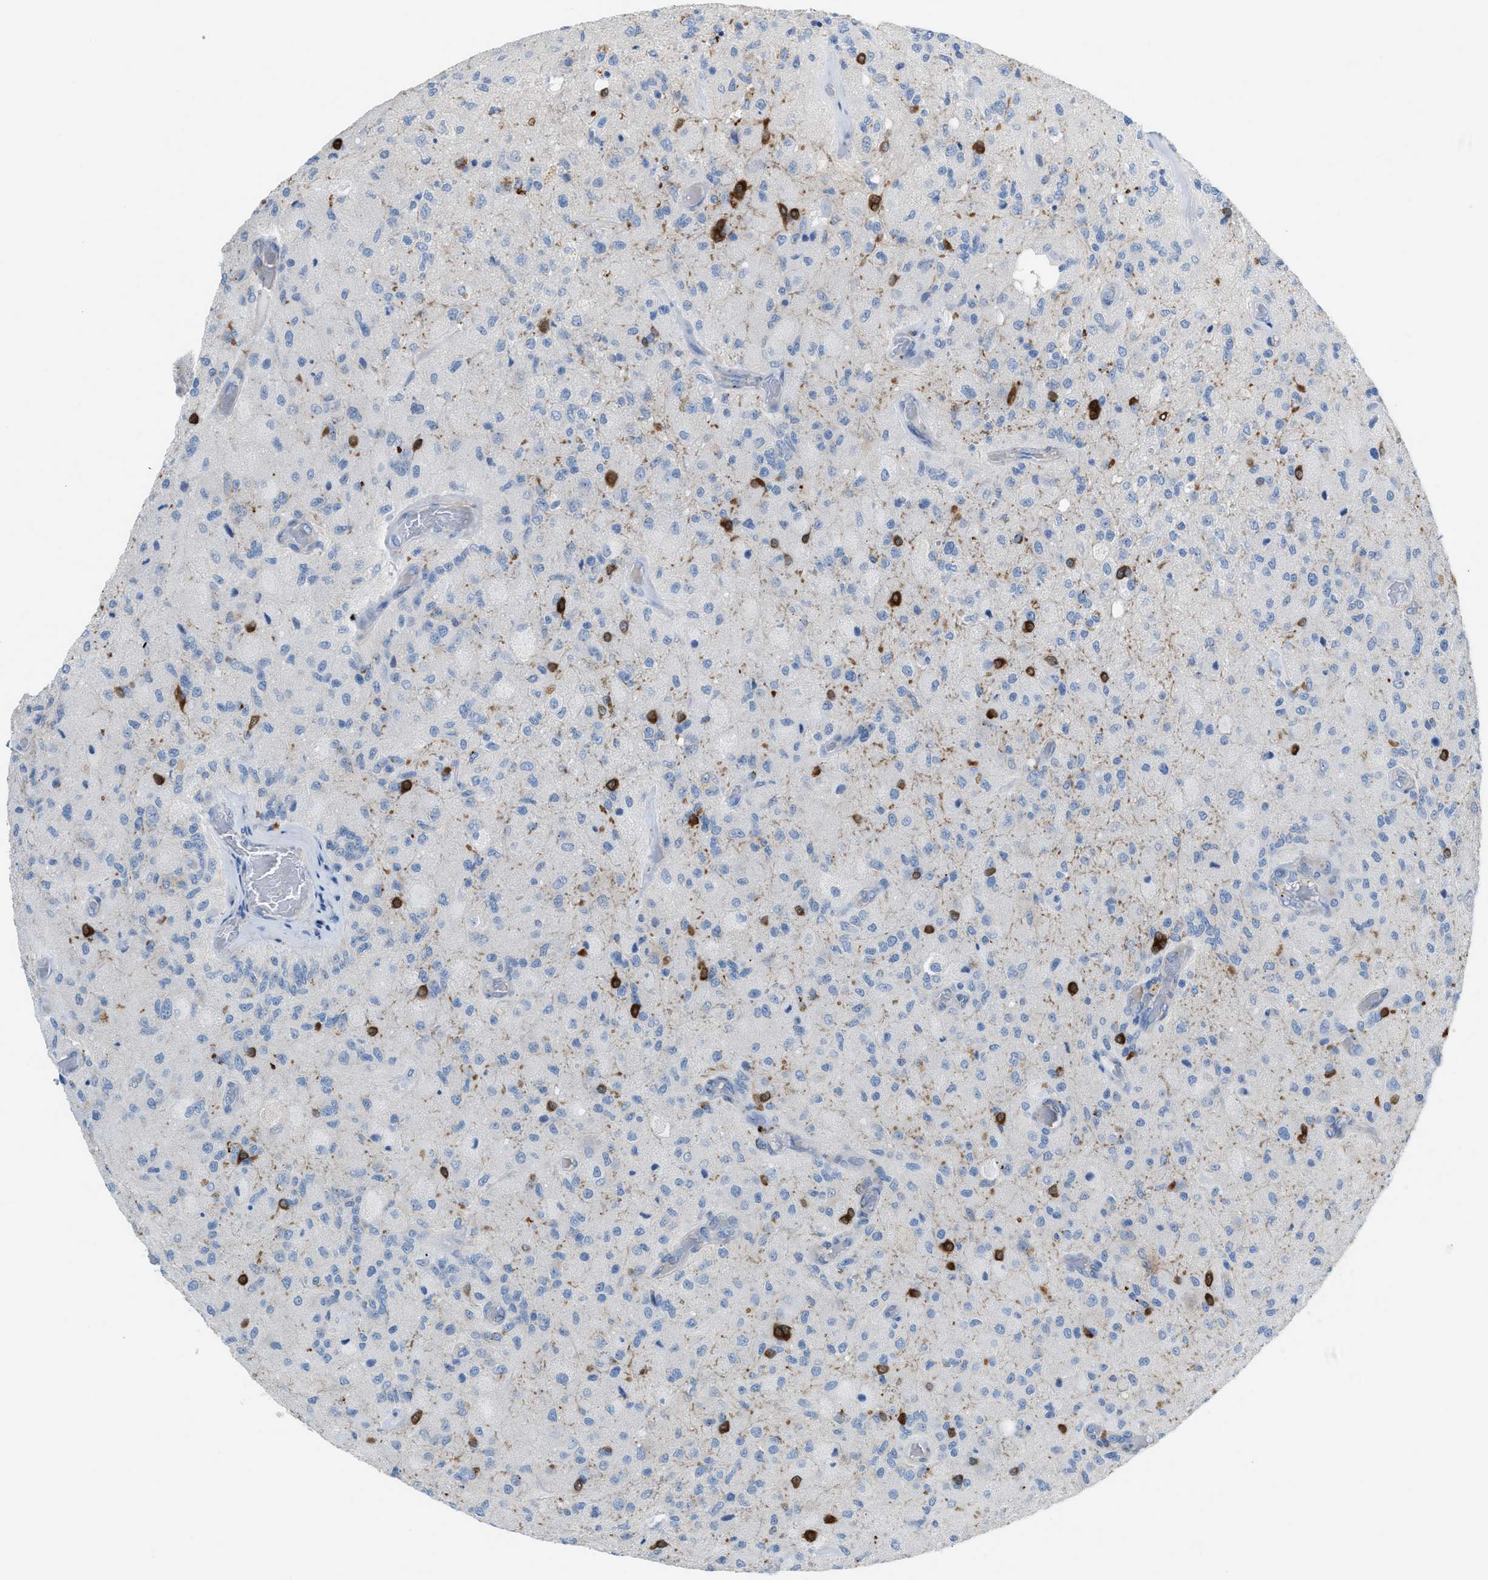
{"staining": {"intensity": "negative", "quantity": "none", "location": "none"}, "tissue": "glioma", "cell_type": "Tumor cells", "image_type": "cancer", "snomed": [{"axis": "morphology", "description": "Normal tissue, NOS"}, {"axis": "morphology", "description": "Glioma, malignant, High grade"}, {"axis": "topography", "description": "Cerebral cortex"}], "caption": "Immunohistochemistry (IHC) image of neoplastic tissue: malignant high-grade glioma stained with DAB demonstrates no significant protein staining in tumor cells.", "gene": "ASPA", "patient": {"sex": "male", "age": 77}}